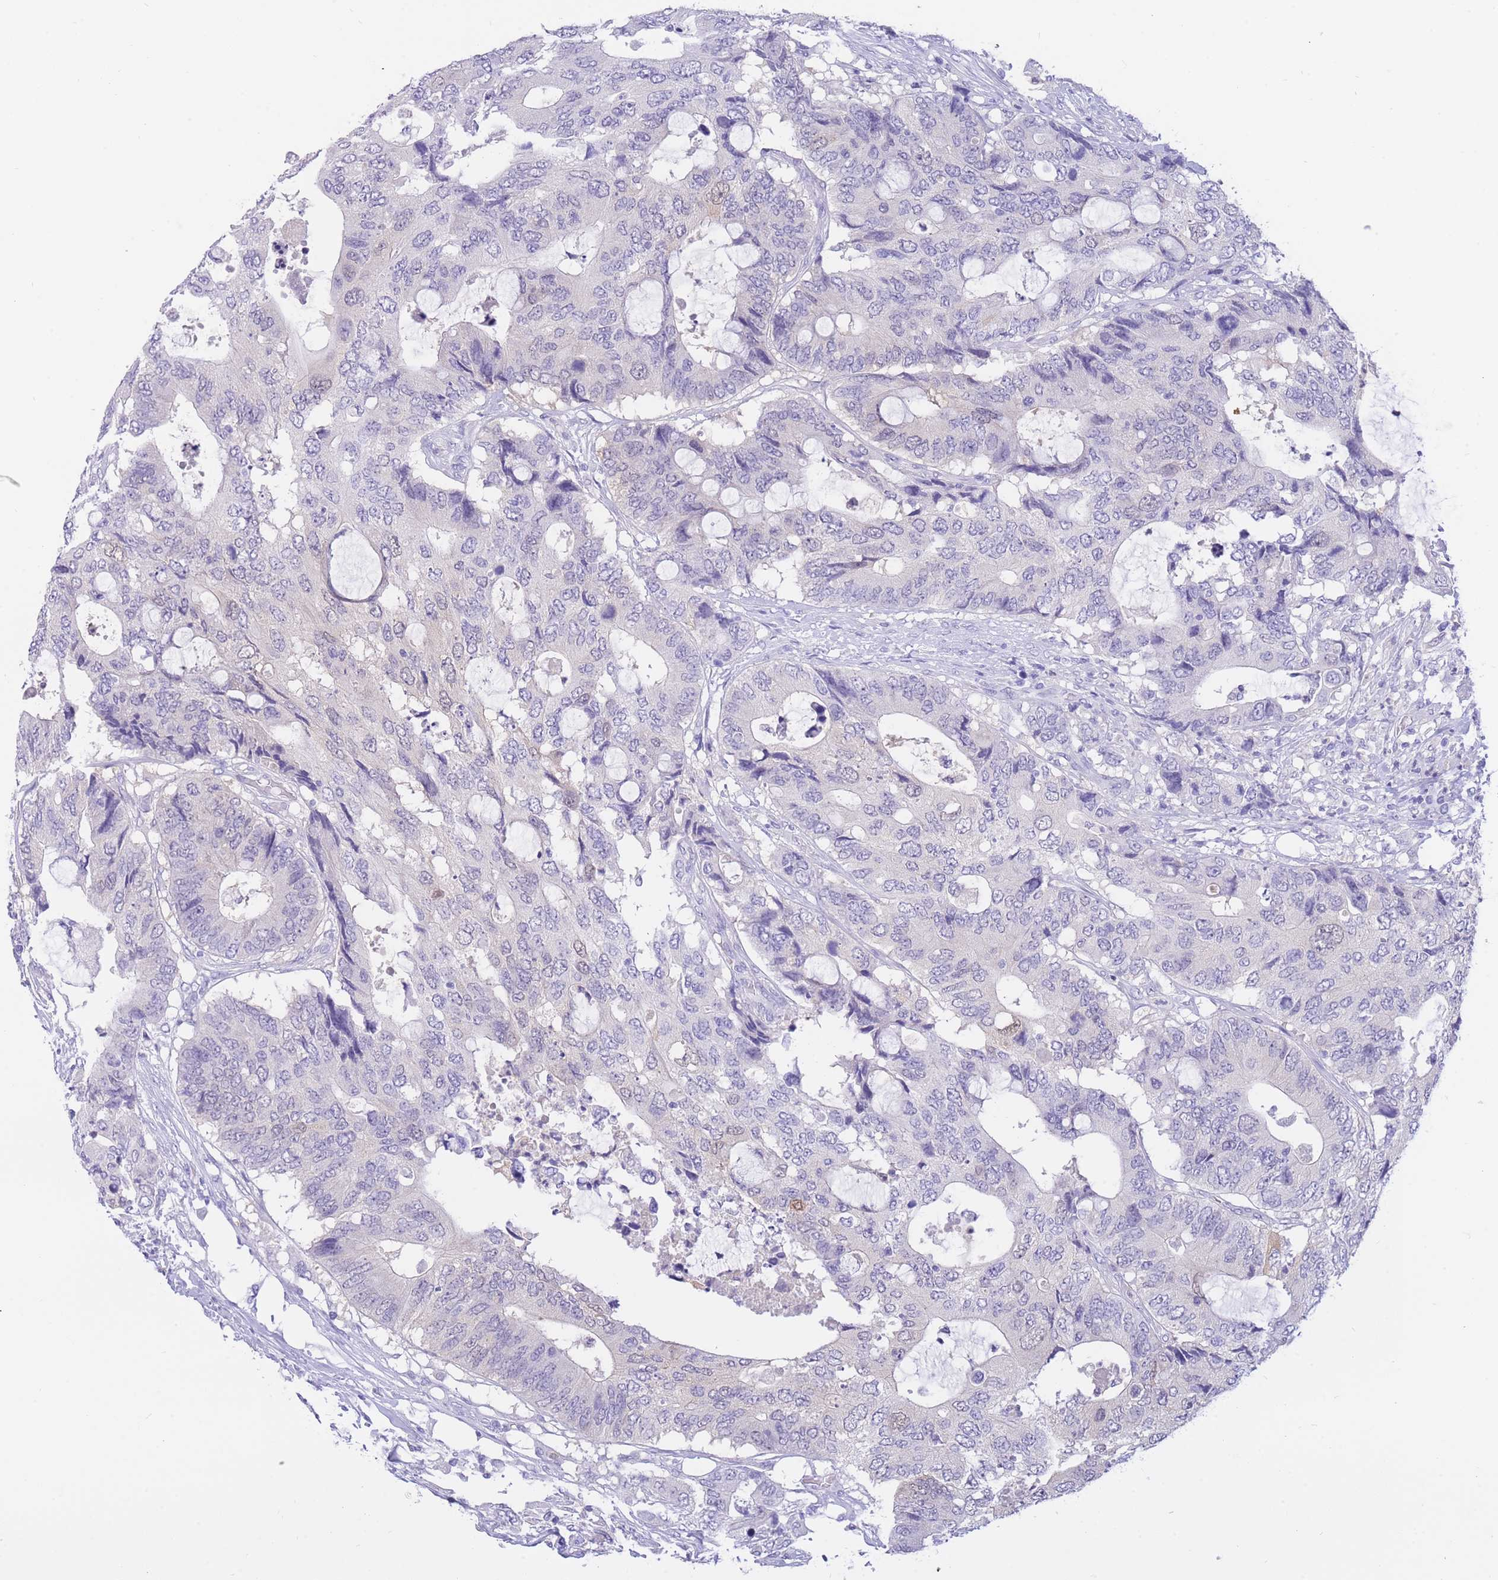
{"staining": {"intensity": "negative", "quantity": "none", "location": "none"}, "tissue": "colorectal cancer", "cell_type": "Tumor cells", "image_type": "cancer", "snomed": [{"axis": "morphology", "description": "Adenocarcinoma, NOS"}, {"axis": "topography", "description": "Colon"}], "caption": "An image of adenocarcinoma (colorectal) stained for a protein shows no brown staining in tumor cells.", "gene": "SULT1A1", "patient": {"sex": "male", "age": 71}}